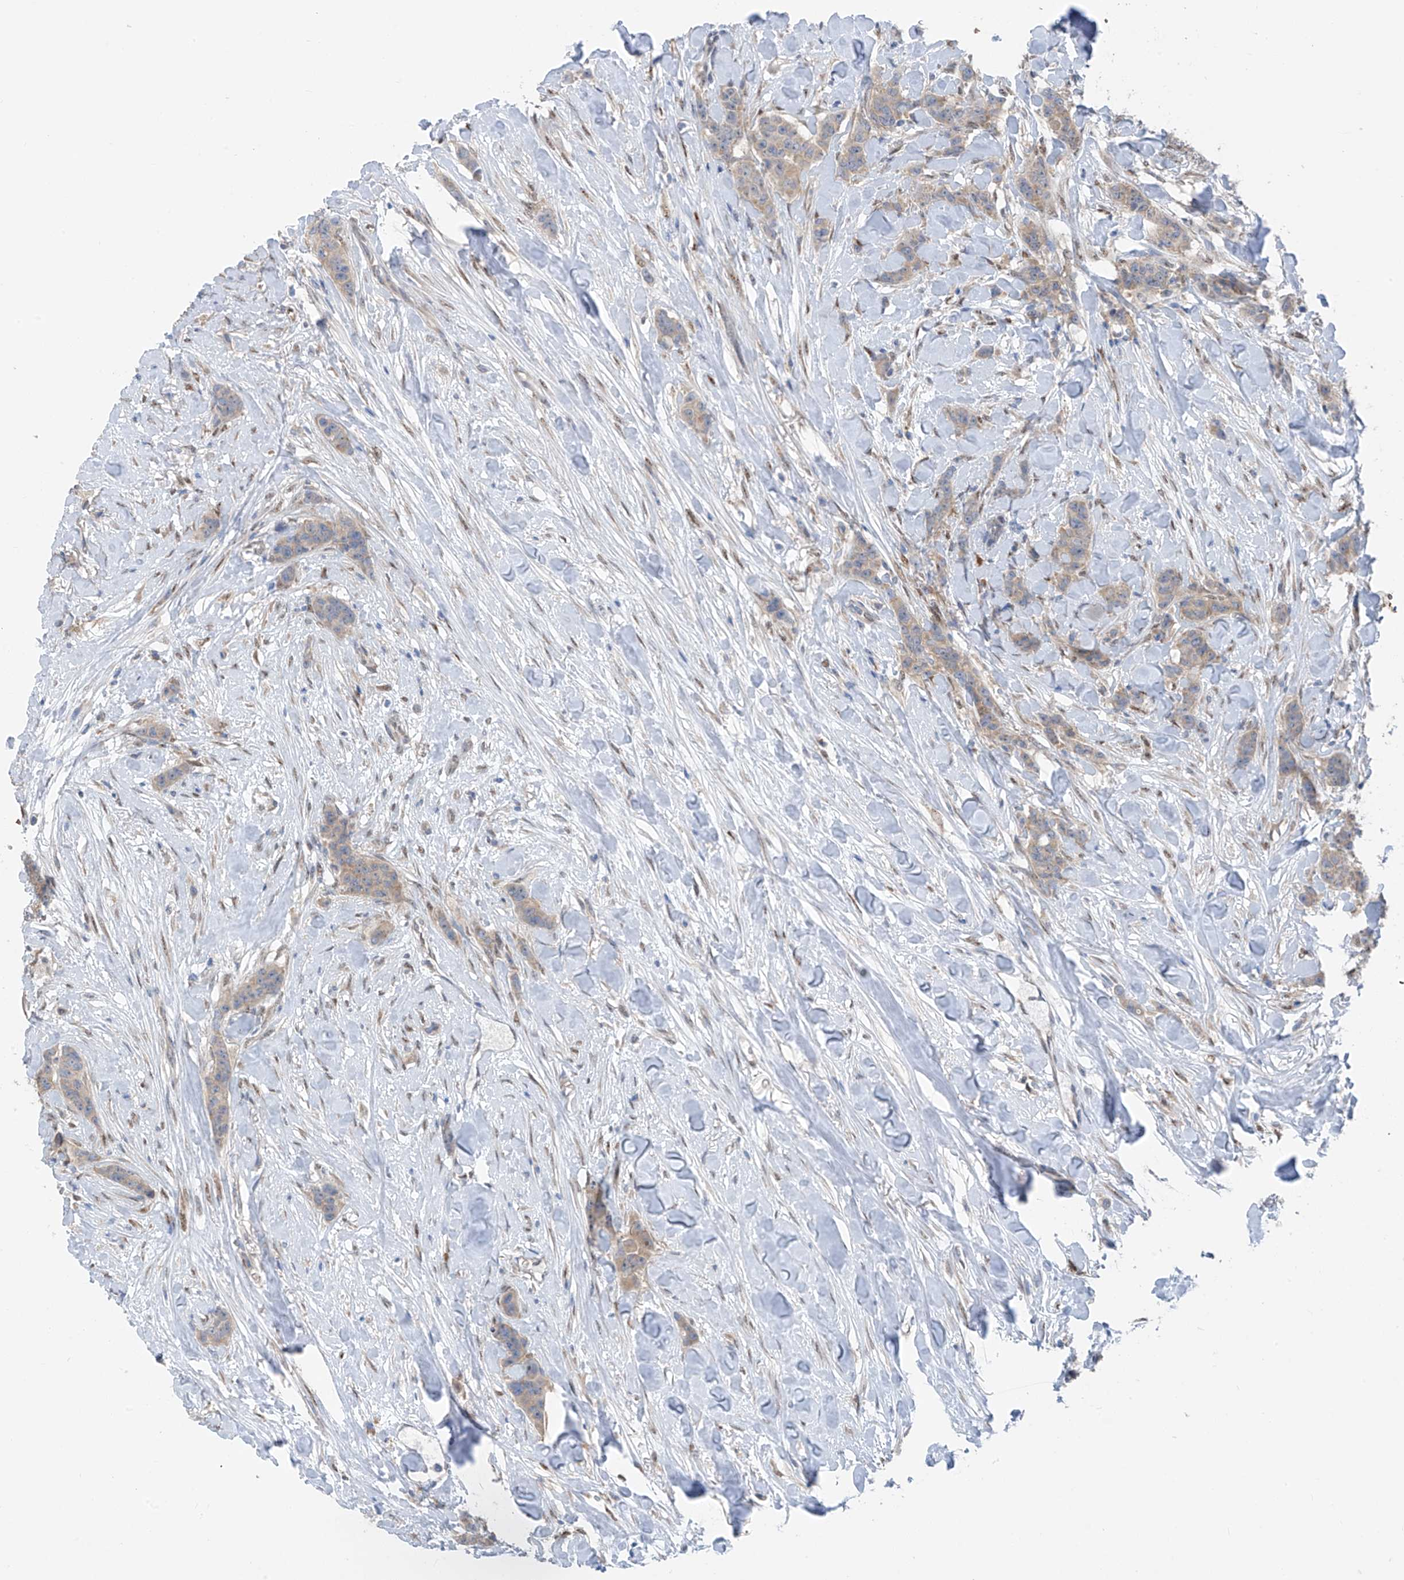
{"staining": {"intensity": "weak", "quantity": "<25%", "location": "cytoplasmic/membranous"}, "tissue": "breast cancer", "cell_type": "Tumor cells", "image_type": "cancer", "snomed": [{"axis": "morphology", "description": "Duct carcinoma"}, {"axis": "topography", "description": "Breast"}], "caption": "Breast cancer (infiltrating ductal carcinoma) was stained to show a protein in brown. There is no significant staining in tumor cells.", "gene": "RPL4", "patient": {"sex": "female", "age": 40}}